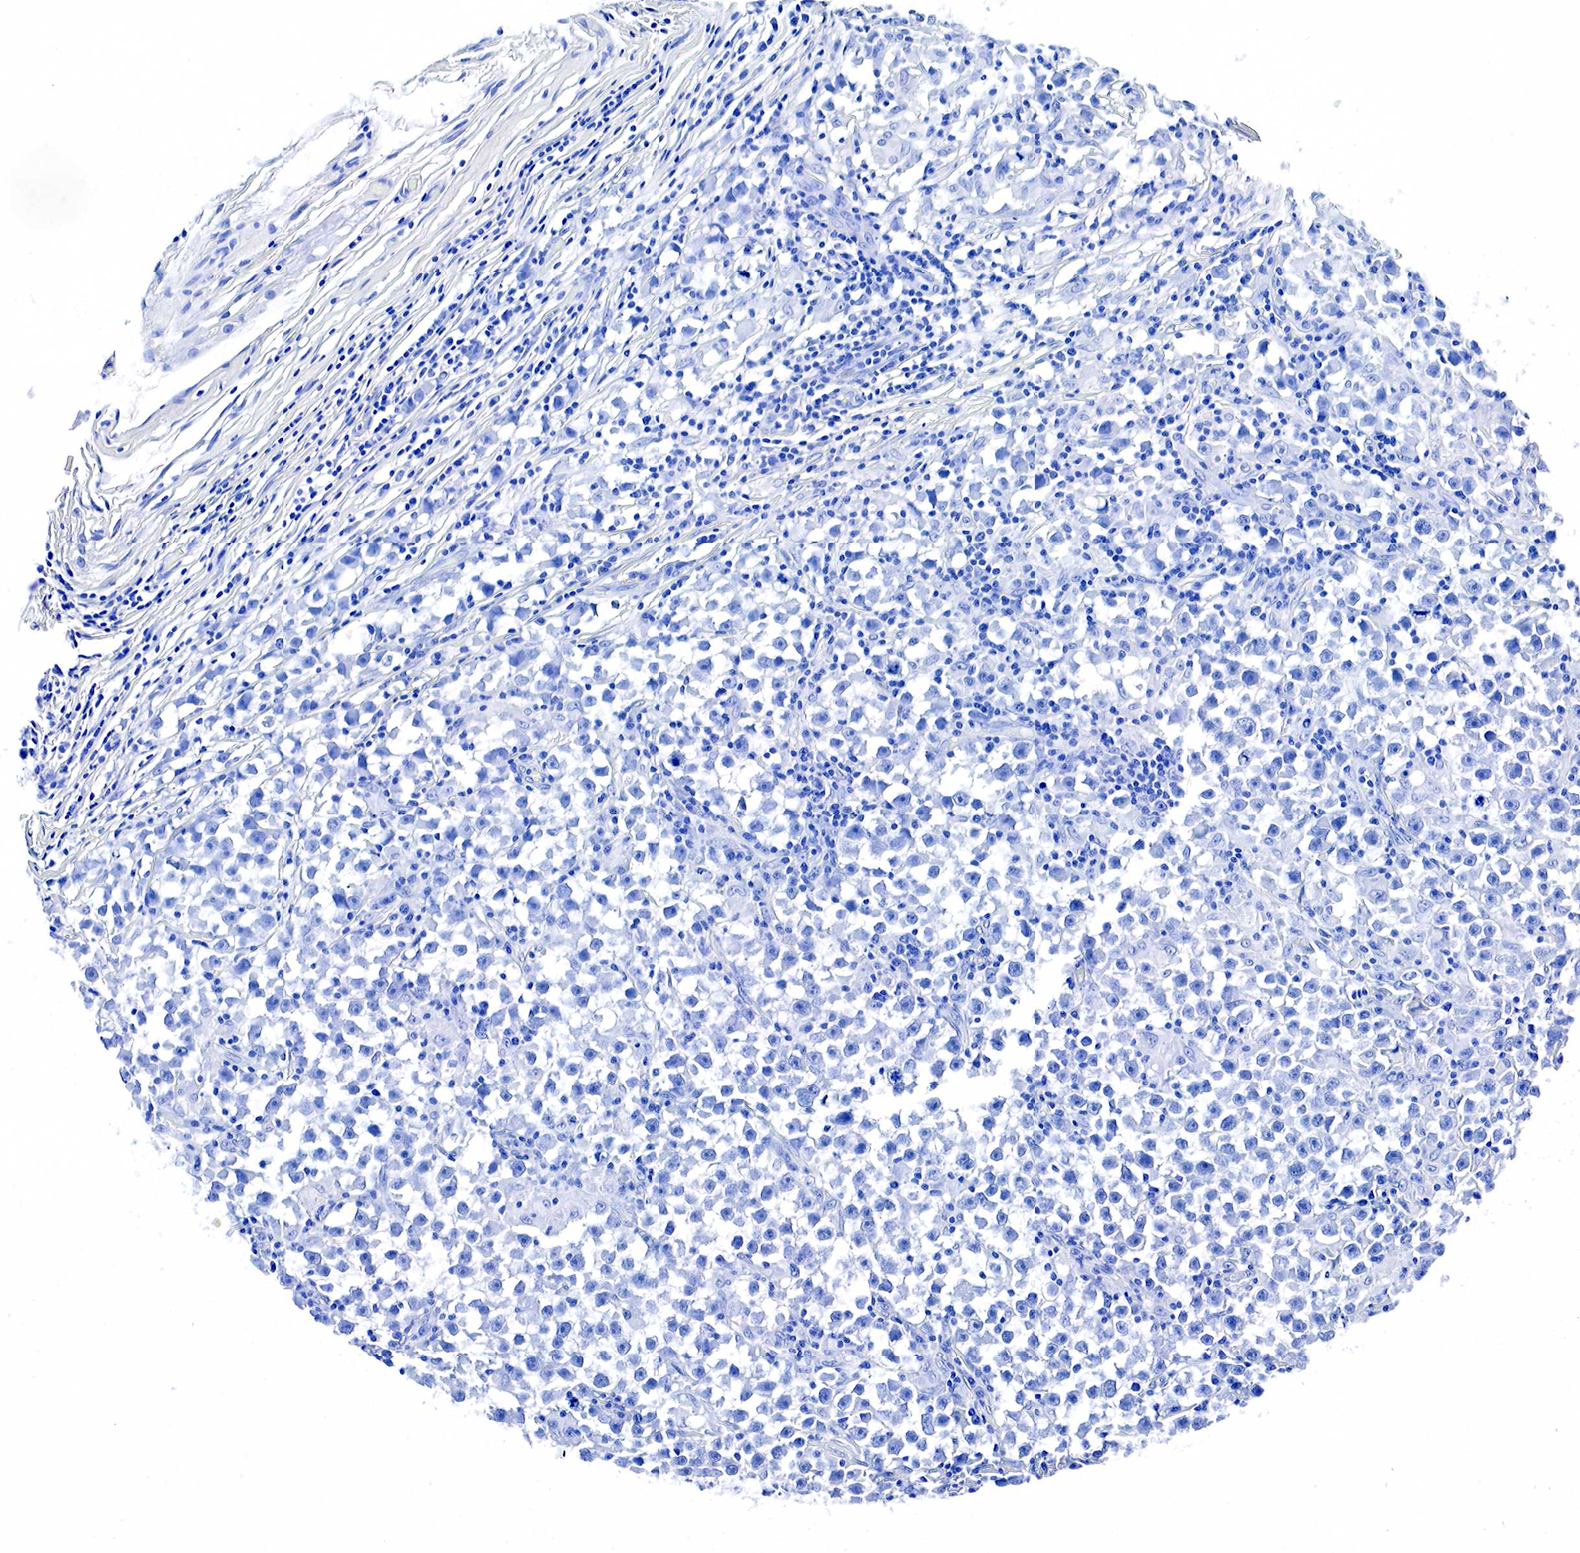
{"staining": {"intensity": "negative", "quantity": "none", "location": "none"}, "tissue": "testis cancer", "cell_type": "Tumor cells", "image_type": "cancer", "snomed": [{"axis": "morphology", "description": "Seminoma, NOS"}, {"axis": "topography", "description": "Testis"}], "caption": "Seminoma (testis) was stained to show a protein in brown. There is no significant expression in tumor cells.", "gene": "ACP3", "patient": {"sex": "male", "age": 33}}